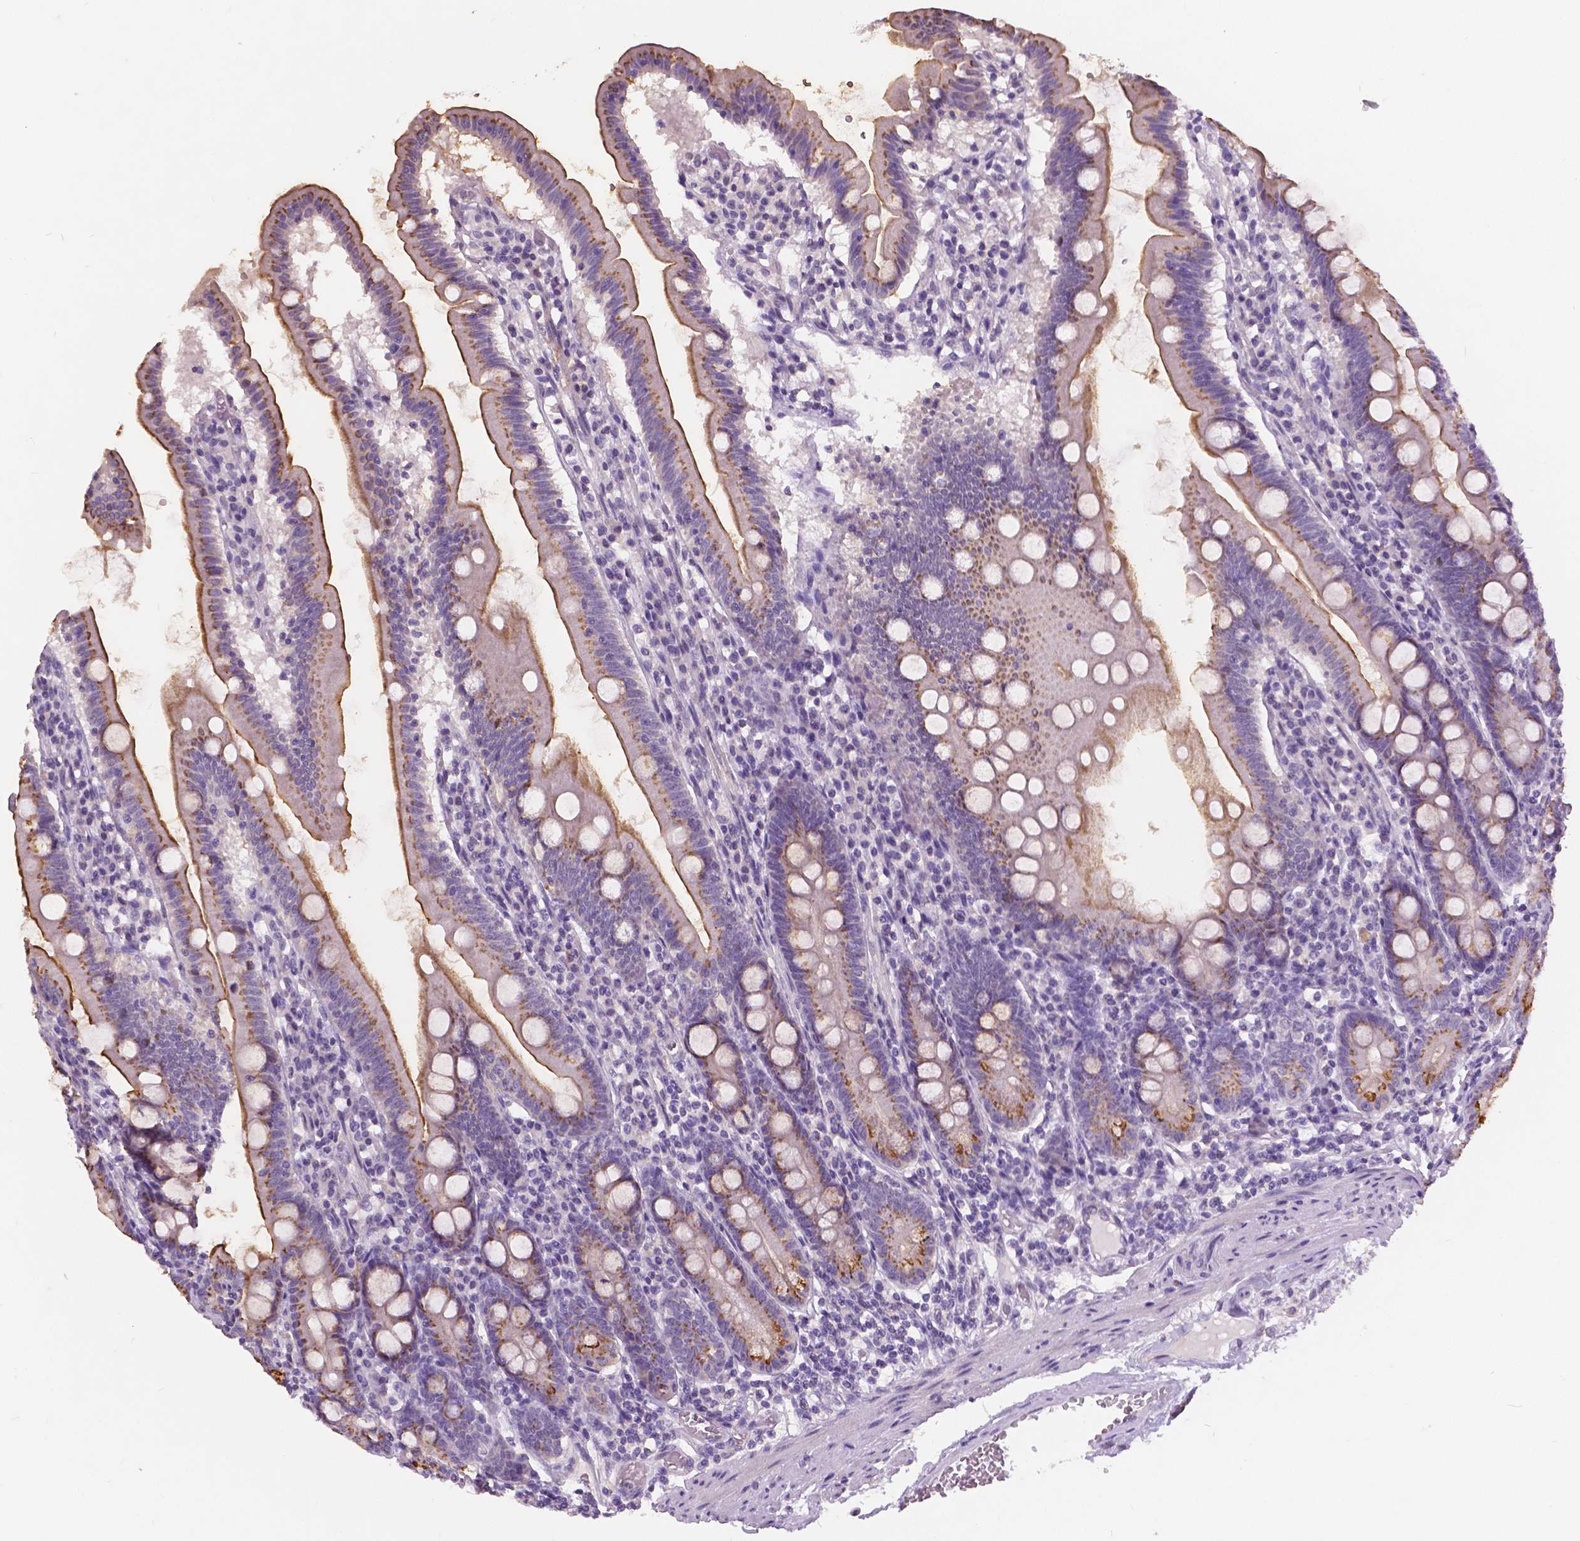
{"staining": {"intensity": "moderate", "quantity": "<25%", "location": "cytoplasmic/membranous"}, "tissue": "duodenum", "cell_type": "Glandular cells", "image_type": "normal", "snomed": [{"axis": "morphology", "description": "Normal tissue, NOS"}, {"axis": "topography", "description": "Duodenum"}], "caption": "The immunohistochemical stain labels moderate cytoplasmic/membranous positivity in glandular cells of unremarkable duodenum. (brown staining indicates protein expression, while blue staining denotes nuclei).", "gene": "GRIN2A", "patient": {"sex": "female", "age": 67}}